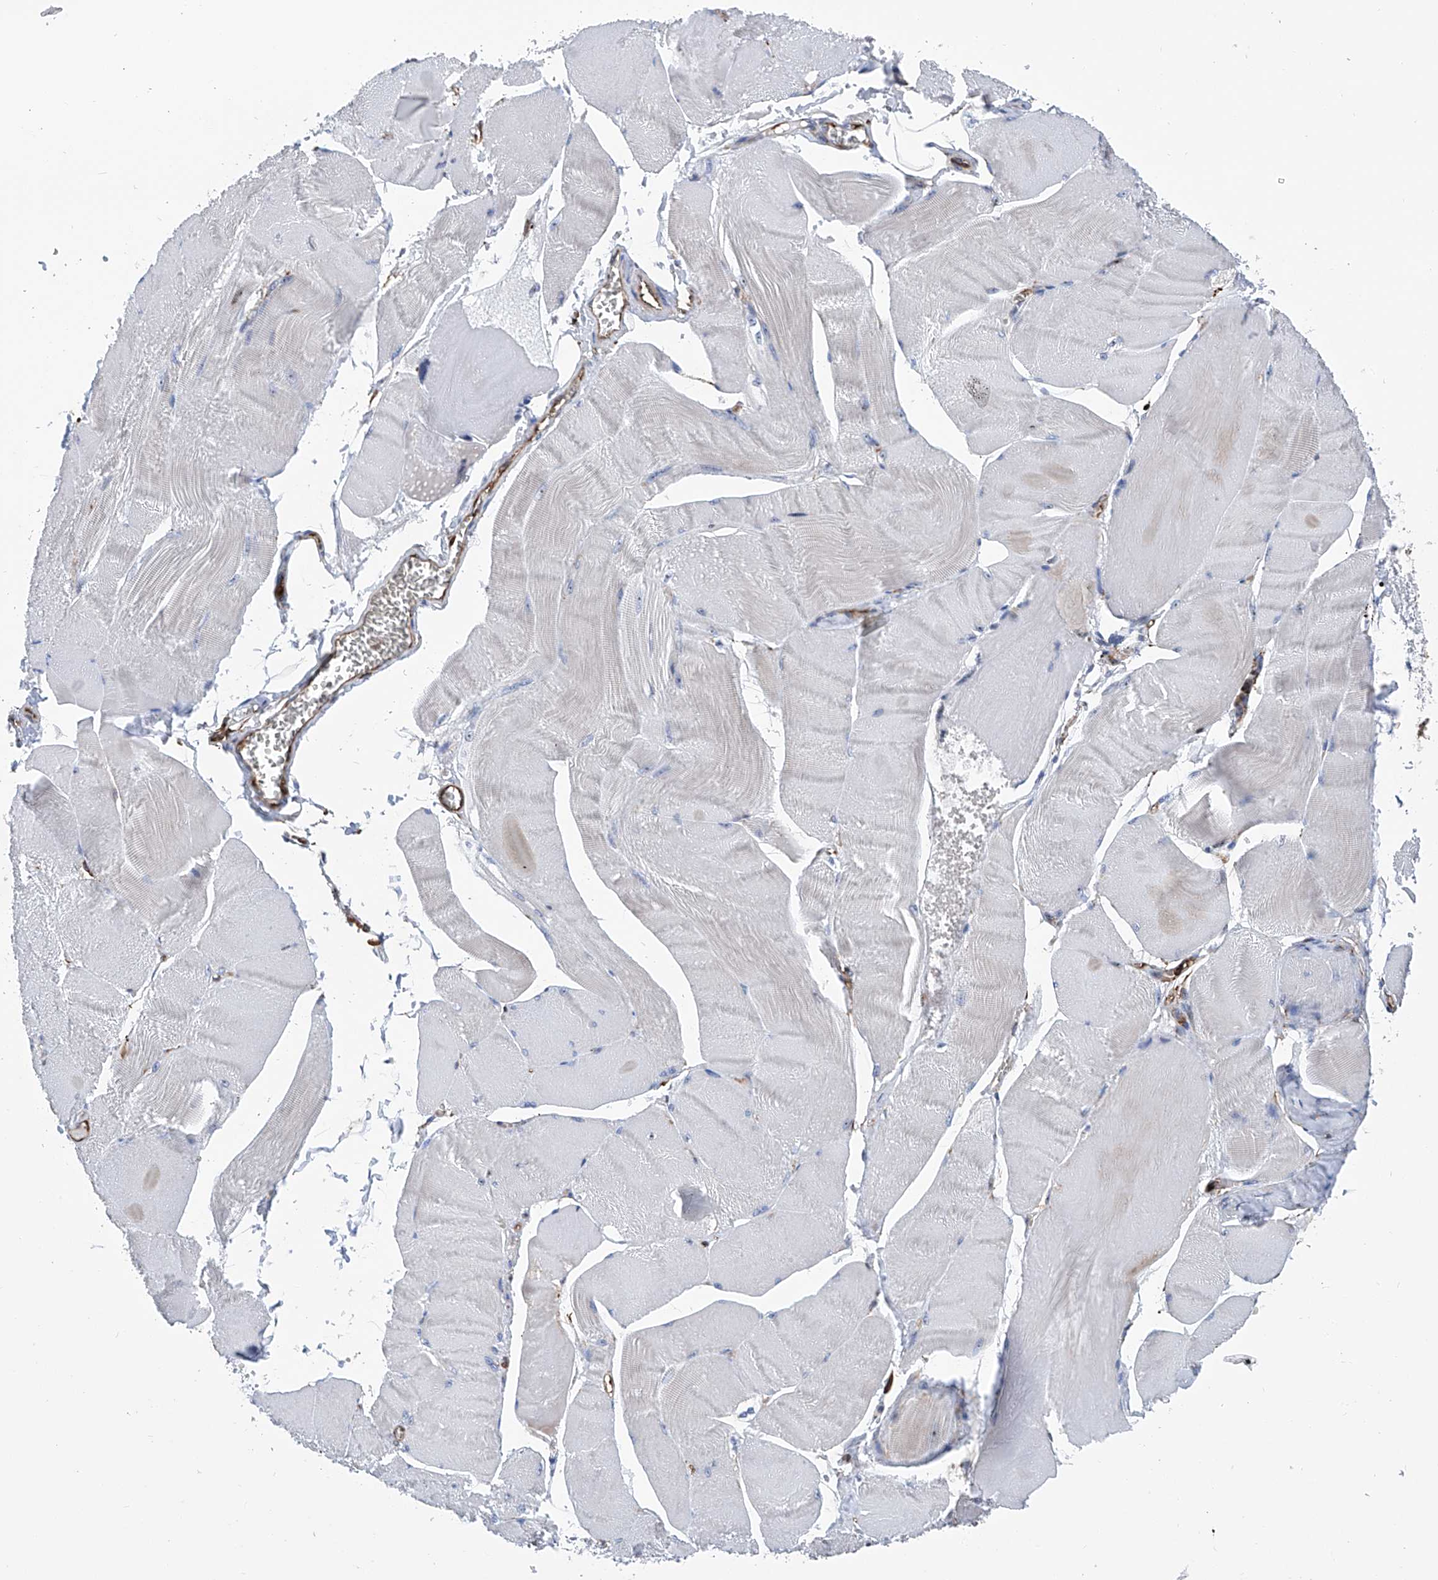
{"staining": {"intensity": "negative", "quantity": "none", "location": "none"}, "tissue": "skeletal muscle", "cell_type": "Myocytes", "image_type": "normal", "snomed": [{"axis": "morphology", "description": "Normal tissue, NOS"}, {"axis": "morphology", "description": "Basal cell carcinoma"}, {"axis": "topography", "description": "Skeletal muscle"}], "caption": "Image shows no protein staining in myocytes of benign skeletal muscle. The staining was performed using DAB to visualize the protein expression in brown, while the nuclei were stained in blue with hematoxylin (Magnification: 20x).", "gene": "ZNF484", "patient": {"sex": "female", "age": 64}}